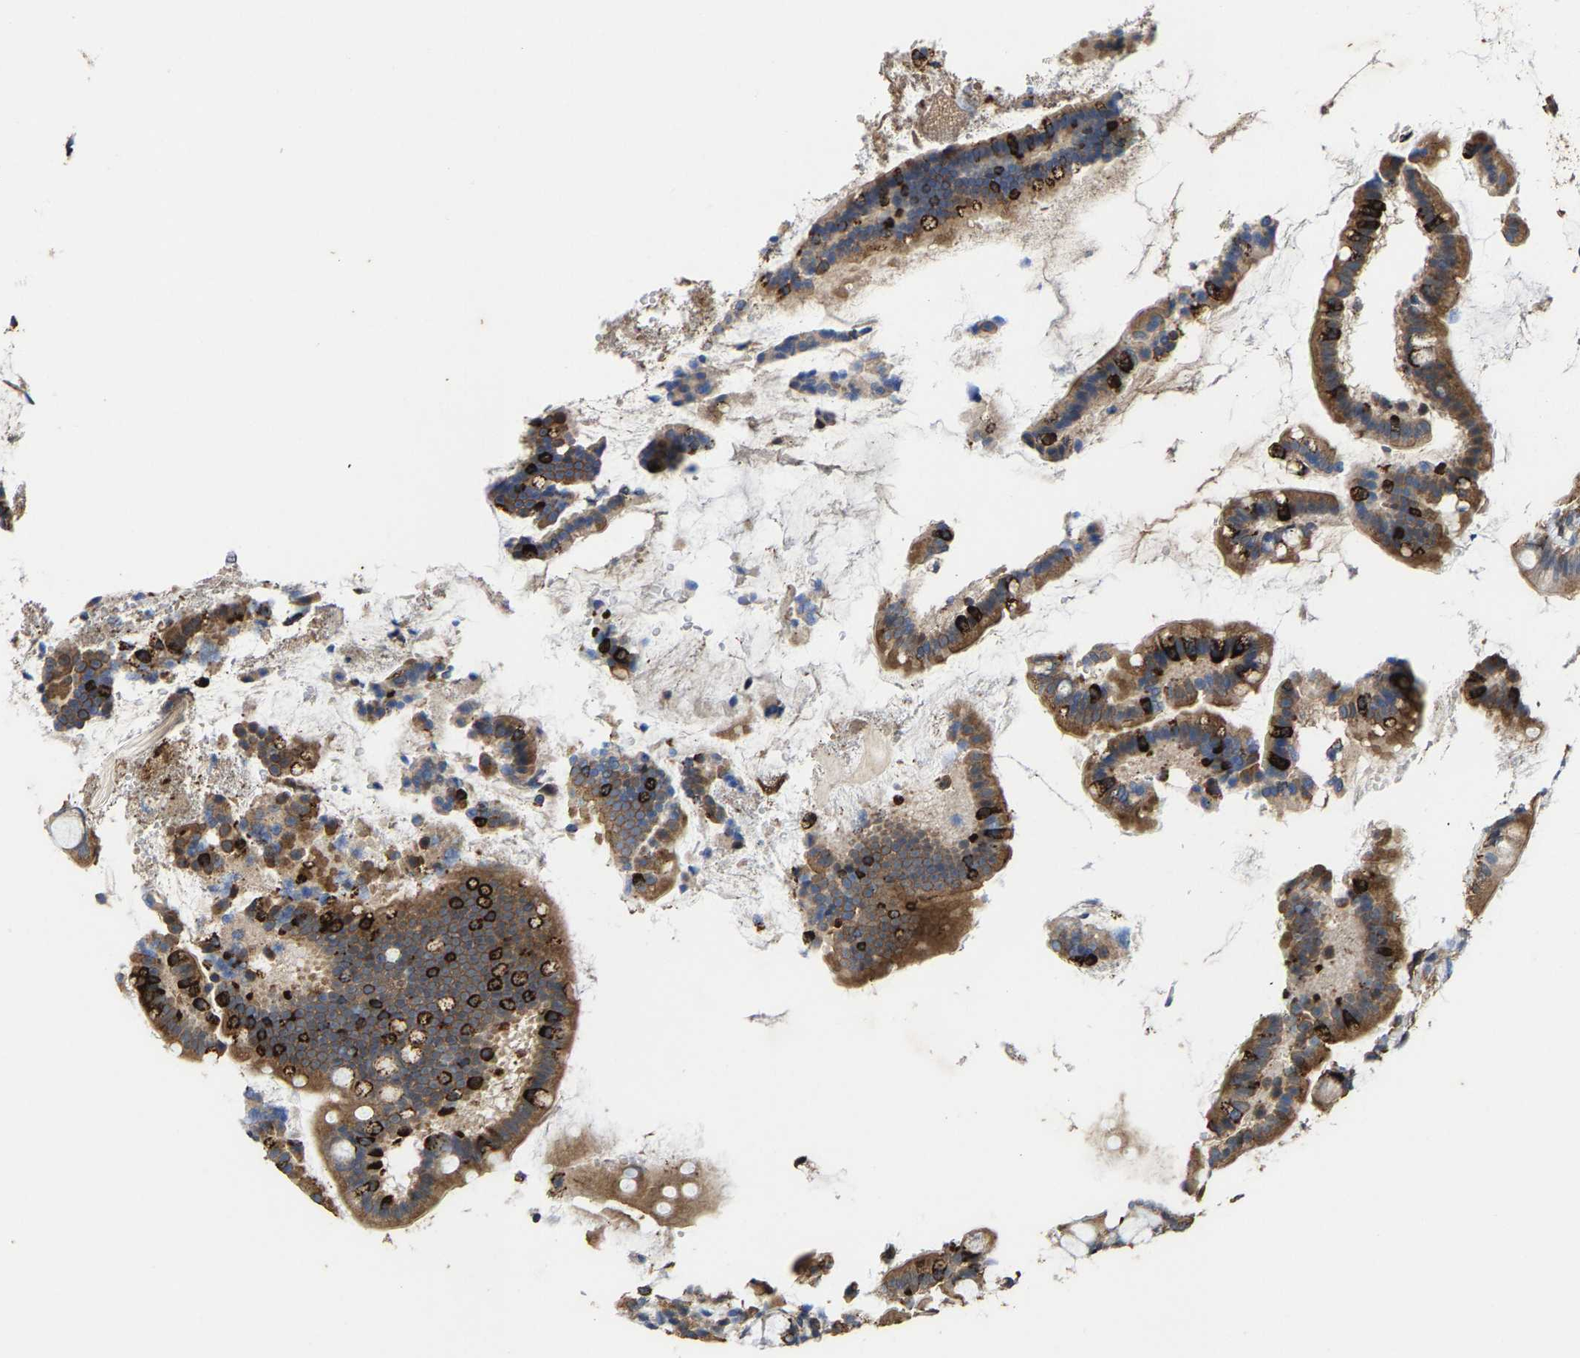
{"staining": {"intensity": "moderate", "quantity": ">75%", "location": "cytoplasmic/membranous"}, "tissue": "small intestine", "cell_type": "Glandular cells", "image_type": "normal", "snomed": [{"axis": "morphology", "description": "Normal tissue, NOS"}, {"axis": "topography", "description": "Small intestine"}], "caption": "A medium amount of moderate cytoplasmic/membranous positivity is identified in approximately >75% of glandular cells in benign small intestine. (DAB (3,3'-diaminobenzidine) = brown stain, brightfield microscopy at high magnification).", "gene": "FGD3", "patient": {"sex": "female", "age": 84}}